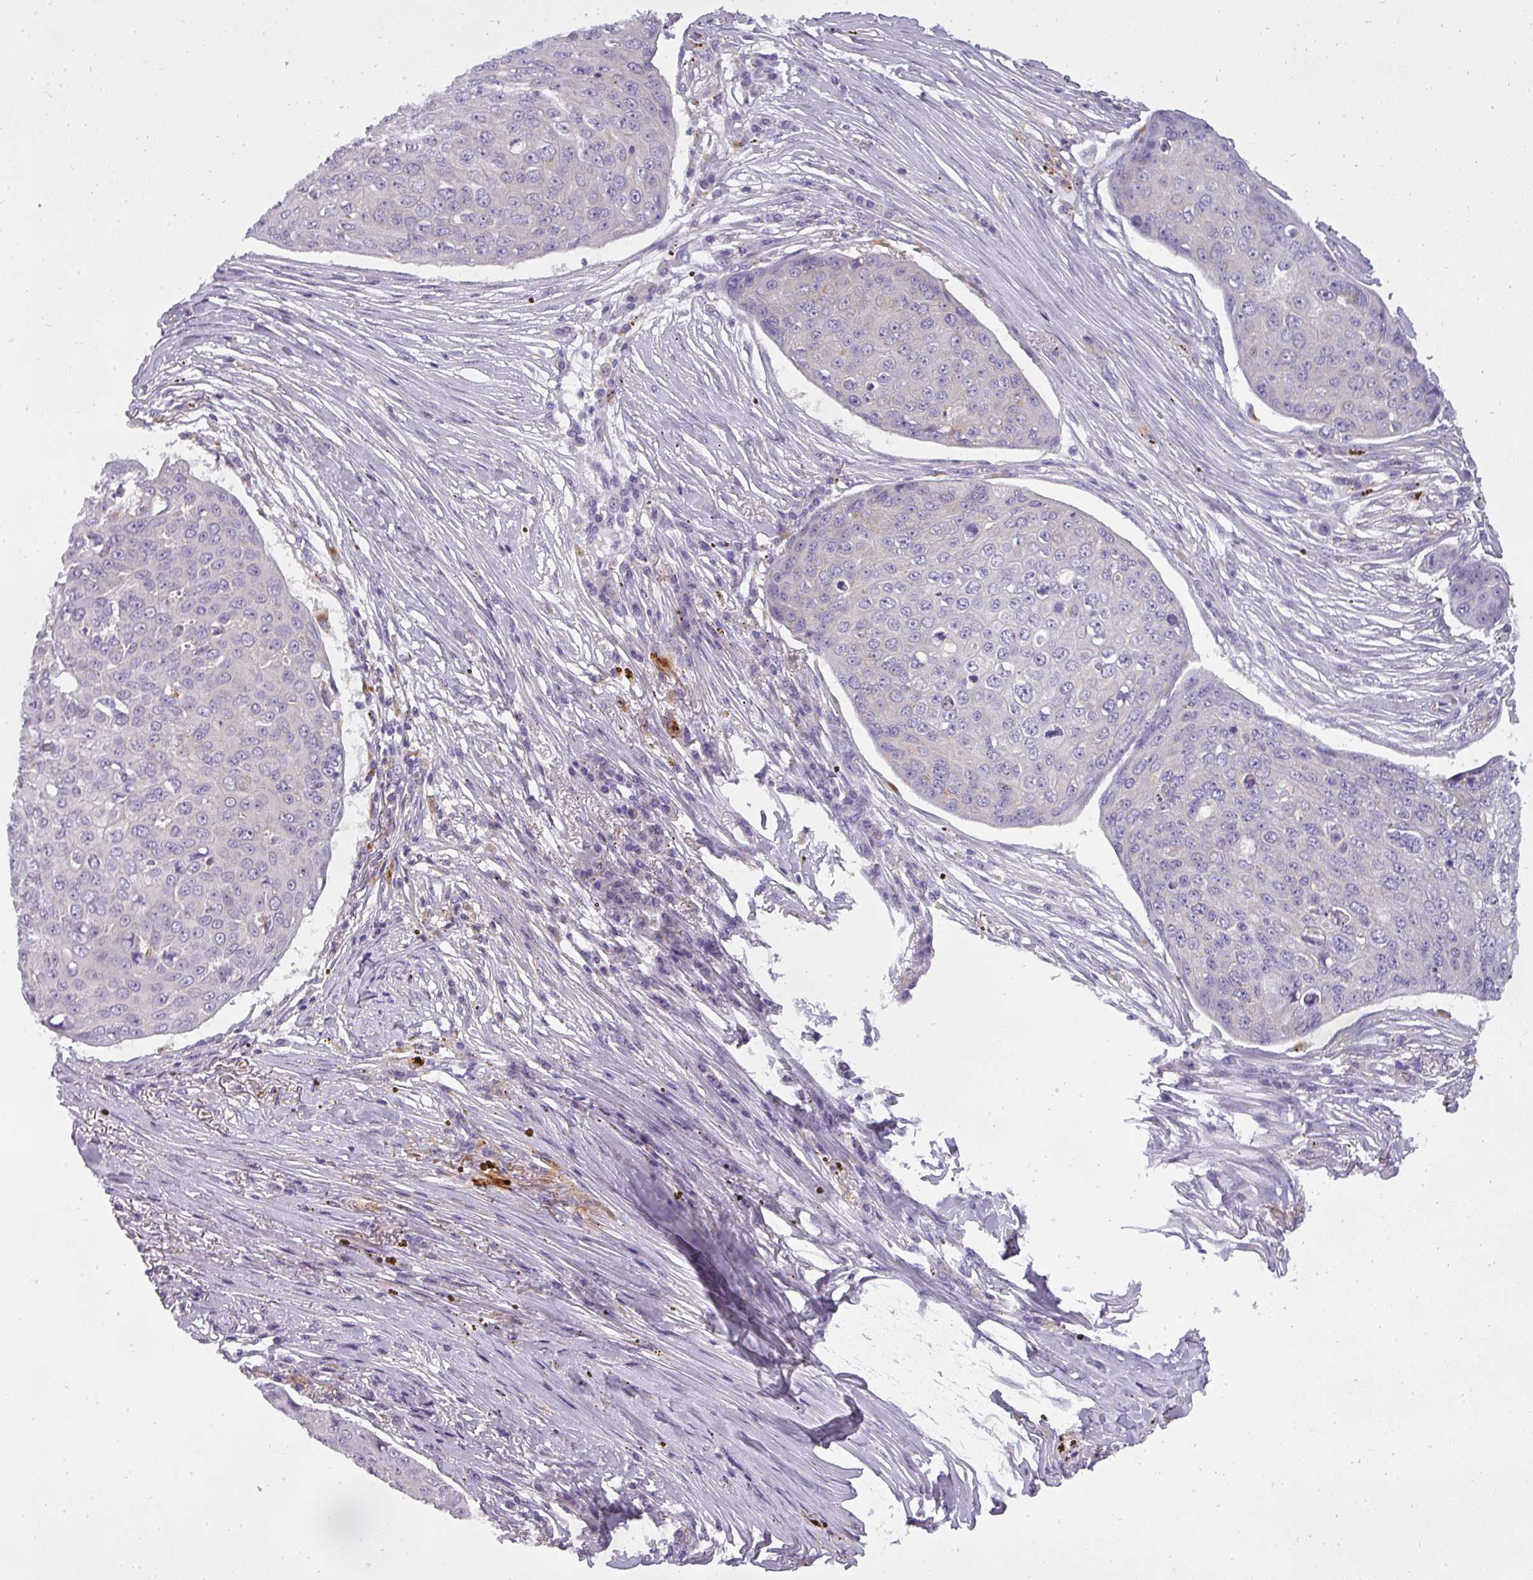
{"staining": {"intensity": "negative", "quantity": "none", "location": "none"}, "tissue": "skin cancer", "cell_type": "Tumor cells", "image_type": "cancer", "snomed": [{"axis": "morphology", "description": "Squamous cell carcinoma, NOS"}, {"axis": "topography", "description": "Skin"}], "caption": "Immunohistochemistry of skin squamous cell carcinoma exhibits no staining in tumor cells.", "gene": "ATP6V1D", "patient": {"sex": "male", "age": 71}}